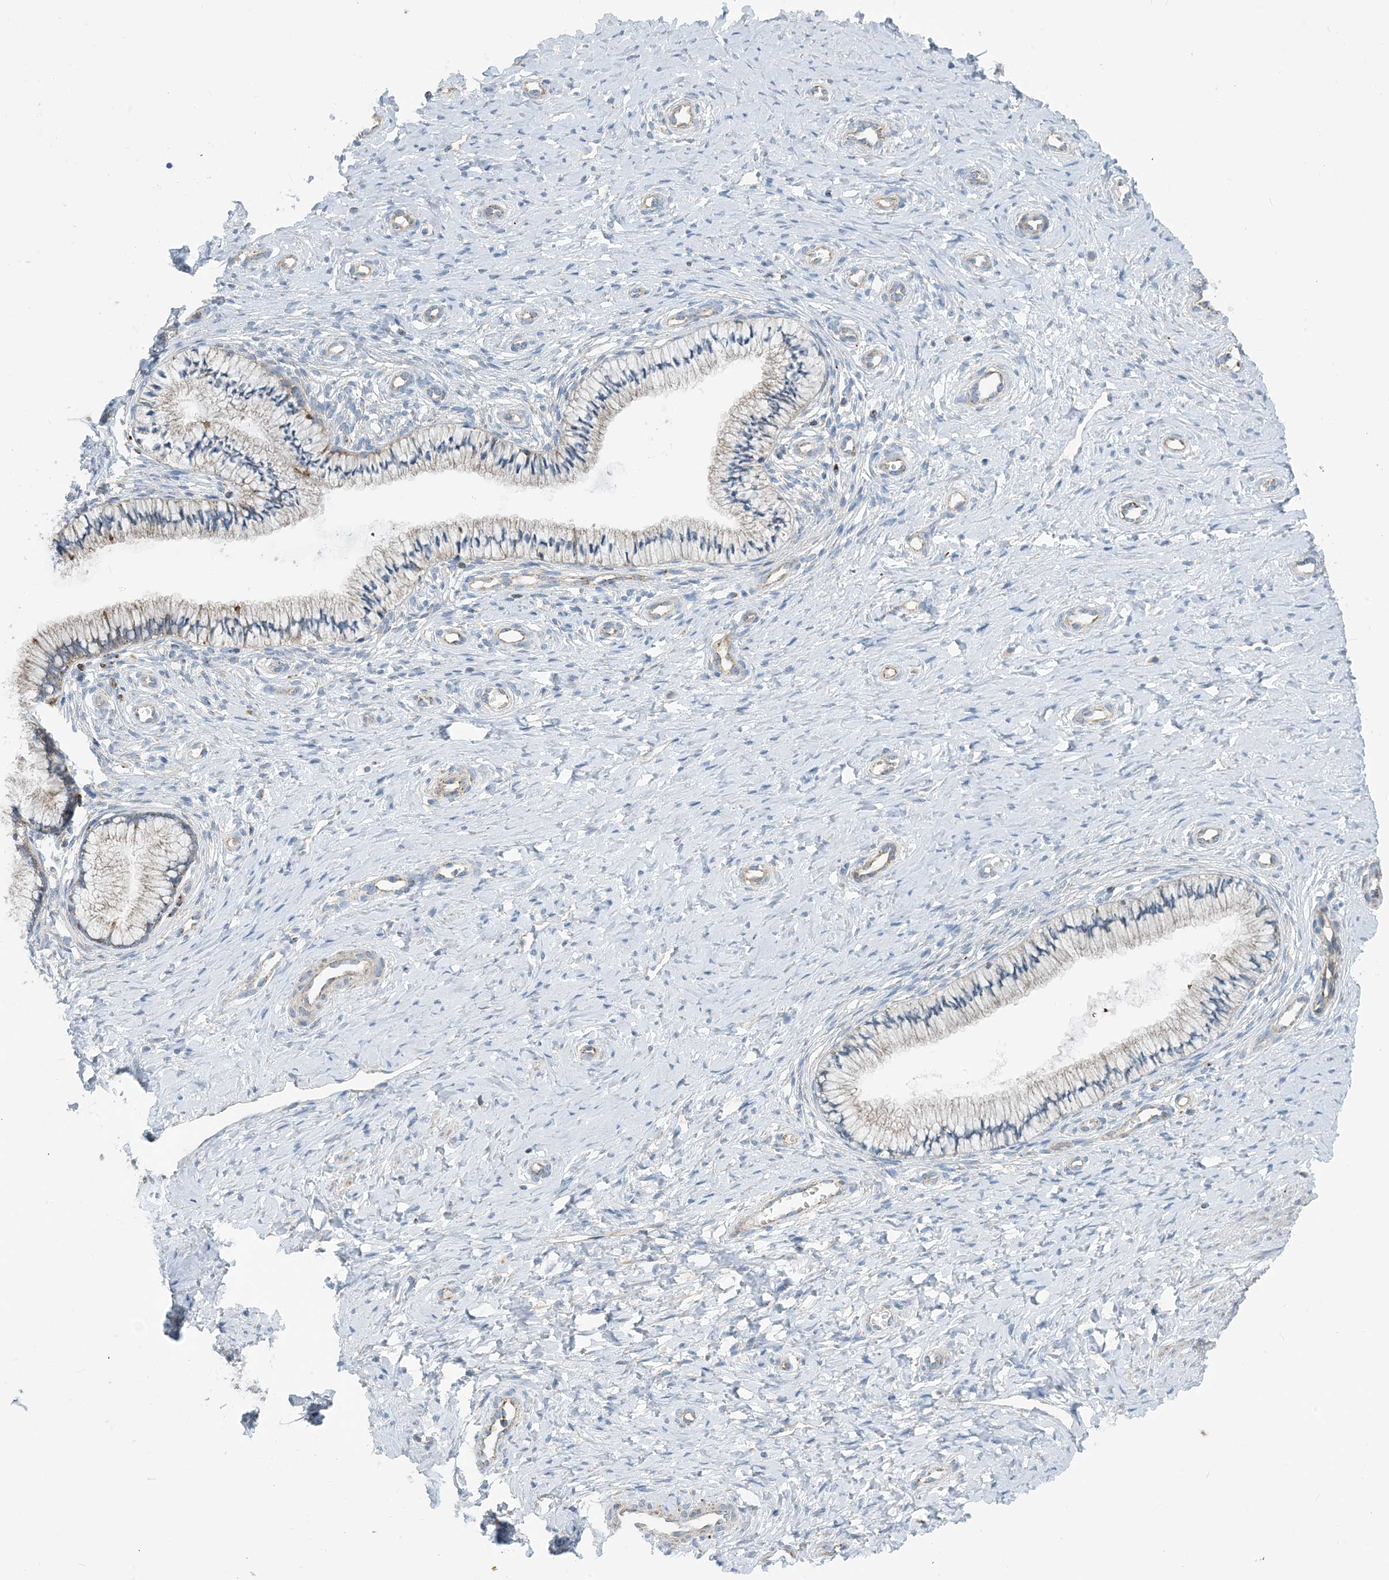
{"staining": {"intensity": "moderate", "quantity": "25%-75%", "location": "cytoplasmic/membranous"}, "tissue": "cervix", "cell_type": "Glandular cells", "image_type": "normal", "snomed": [{"axis": "morphology", "description": "Normal tissue, NOS"}, {"axis": "topography", "description": "Cervix"}], "caption": "High-magnification brightfield microscopy of normal cervix stained with DAB (3,3'-diaminobenzidine) (brown) and counterstained with hematoxylin (blue). glandular cells exhibit moderate cytoplasmic/membranous expression is seen in about25%-75% of cells.", "gene": "PHOSPHO2", "patient": {"sex": "female", "age": 36}}